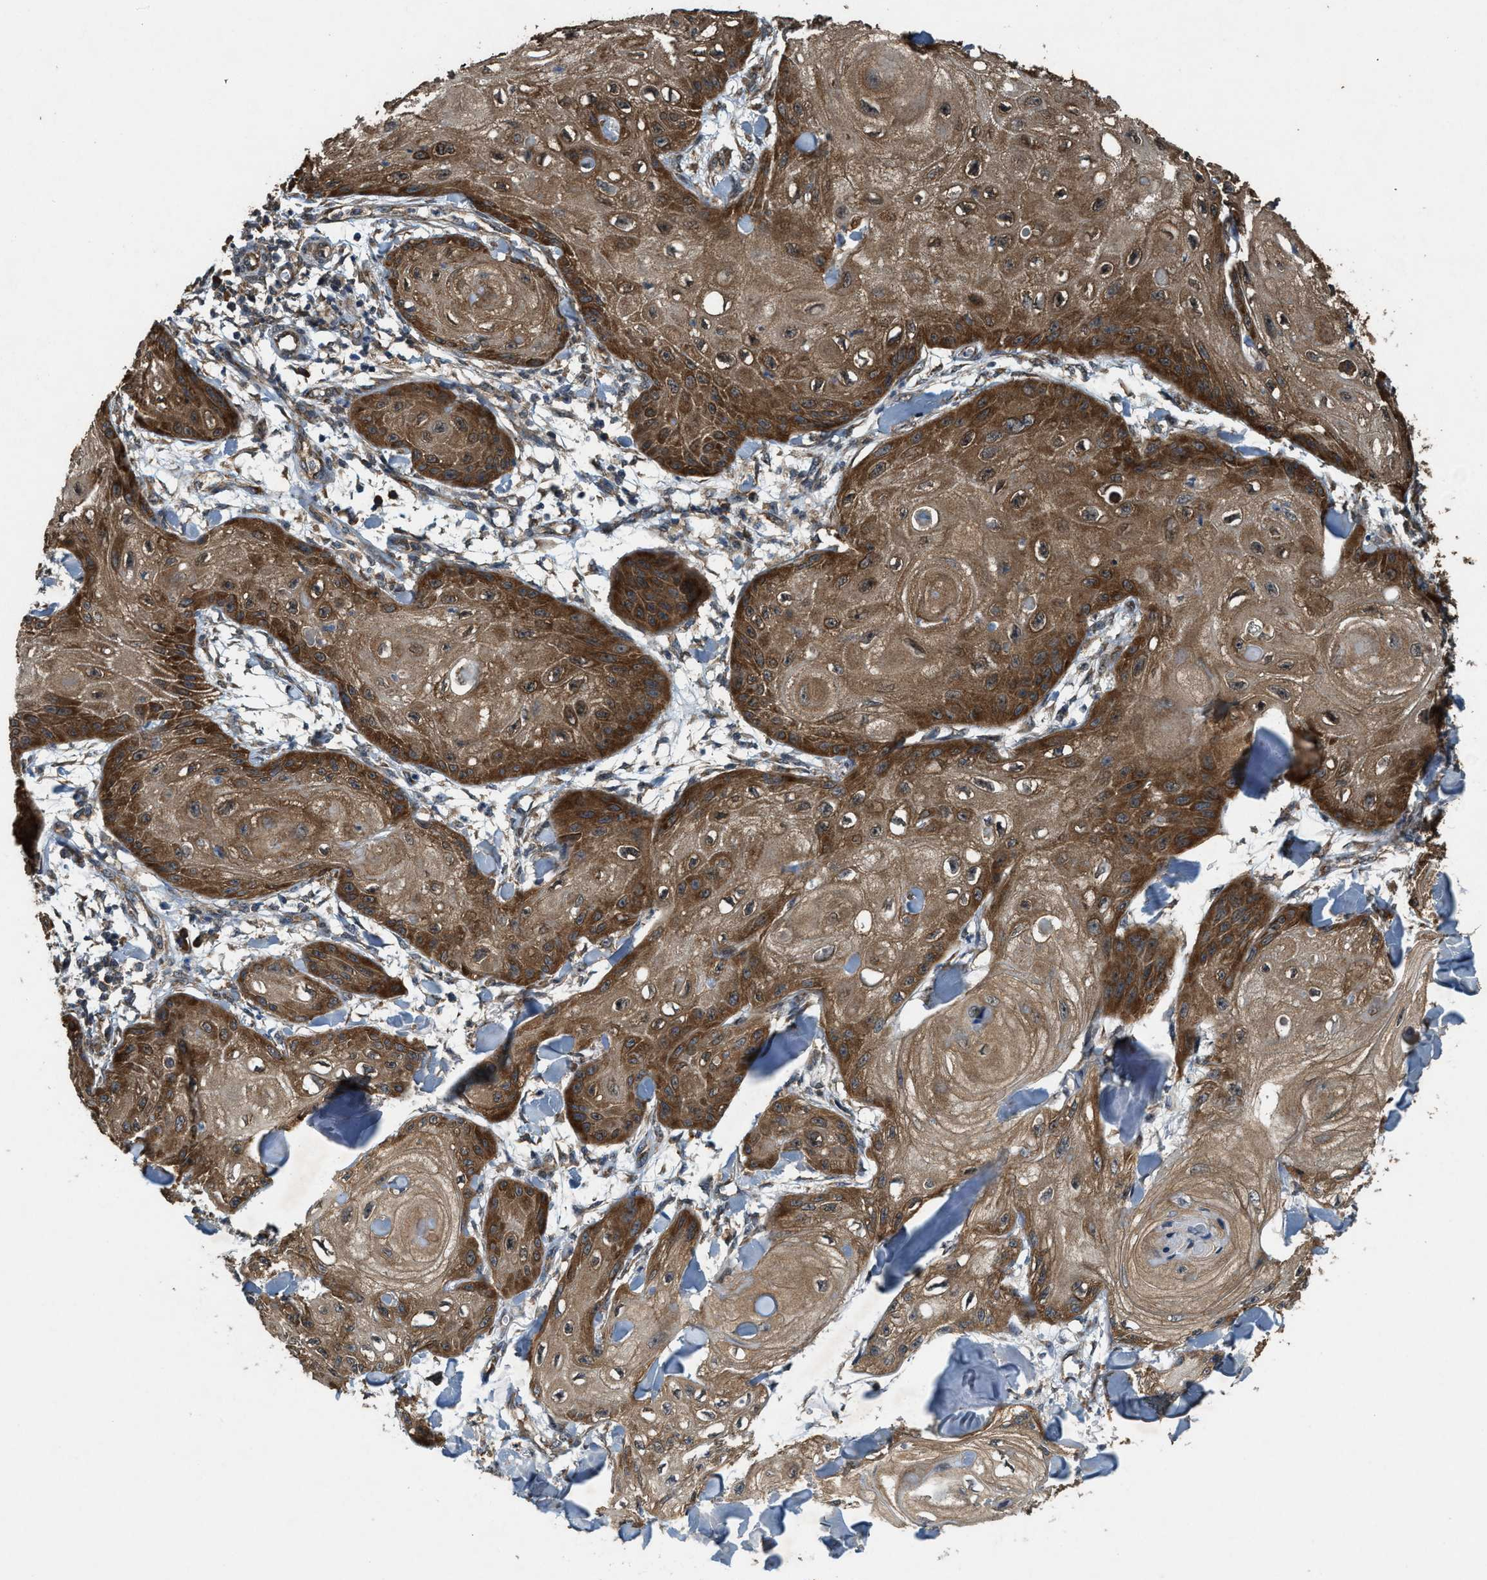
{"staining": {"intensity": "strong", "quantity": ">75%", "location": "cytoplasmic/membranous"}, "tissue": "skin cancer", "cell_type": "Tumor cells", "image_type": "cancer", "snomed": [{"axis": "morphology", "description": "Squamous cell carcinoma, NOS"}, {"axis": "topography", "description": "Skin"}], "caption": "Protein staining of skin cancer (squamous cell carcinoma) tissue demonstrates strong cytoplasmic/membranous positivity in approximately >75% of tumor cells.", "gene": "ARHGEF5", "patient": {"sex": "male", "age": 74}}